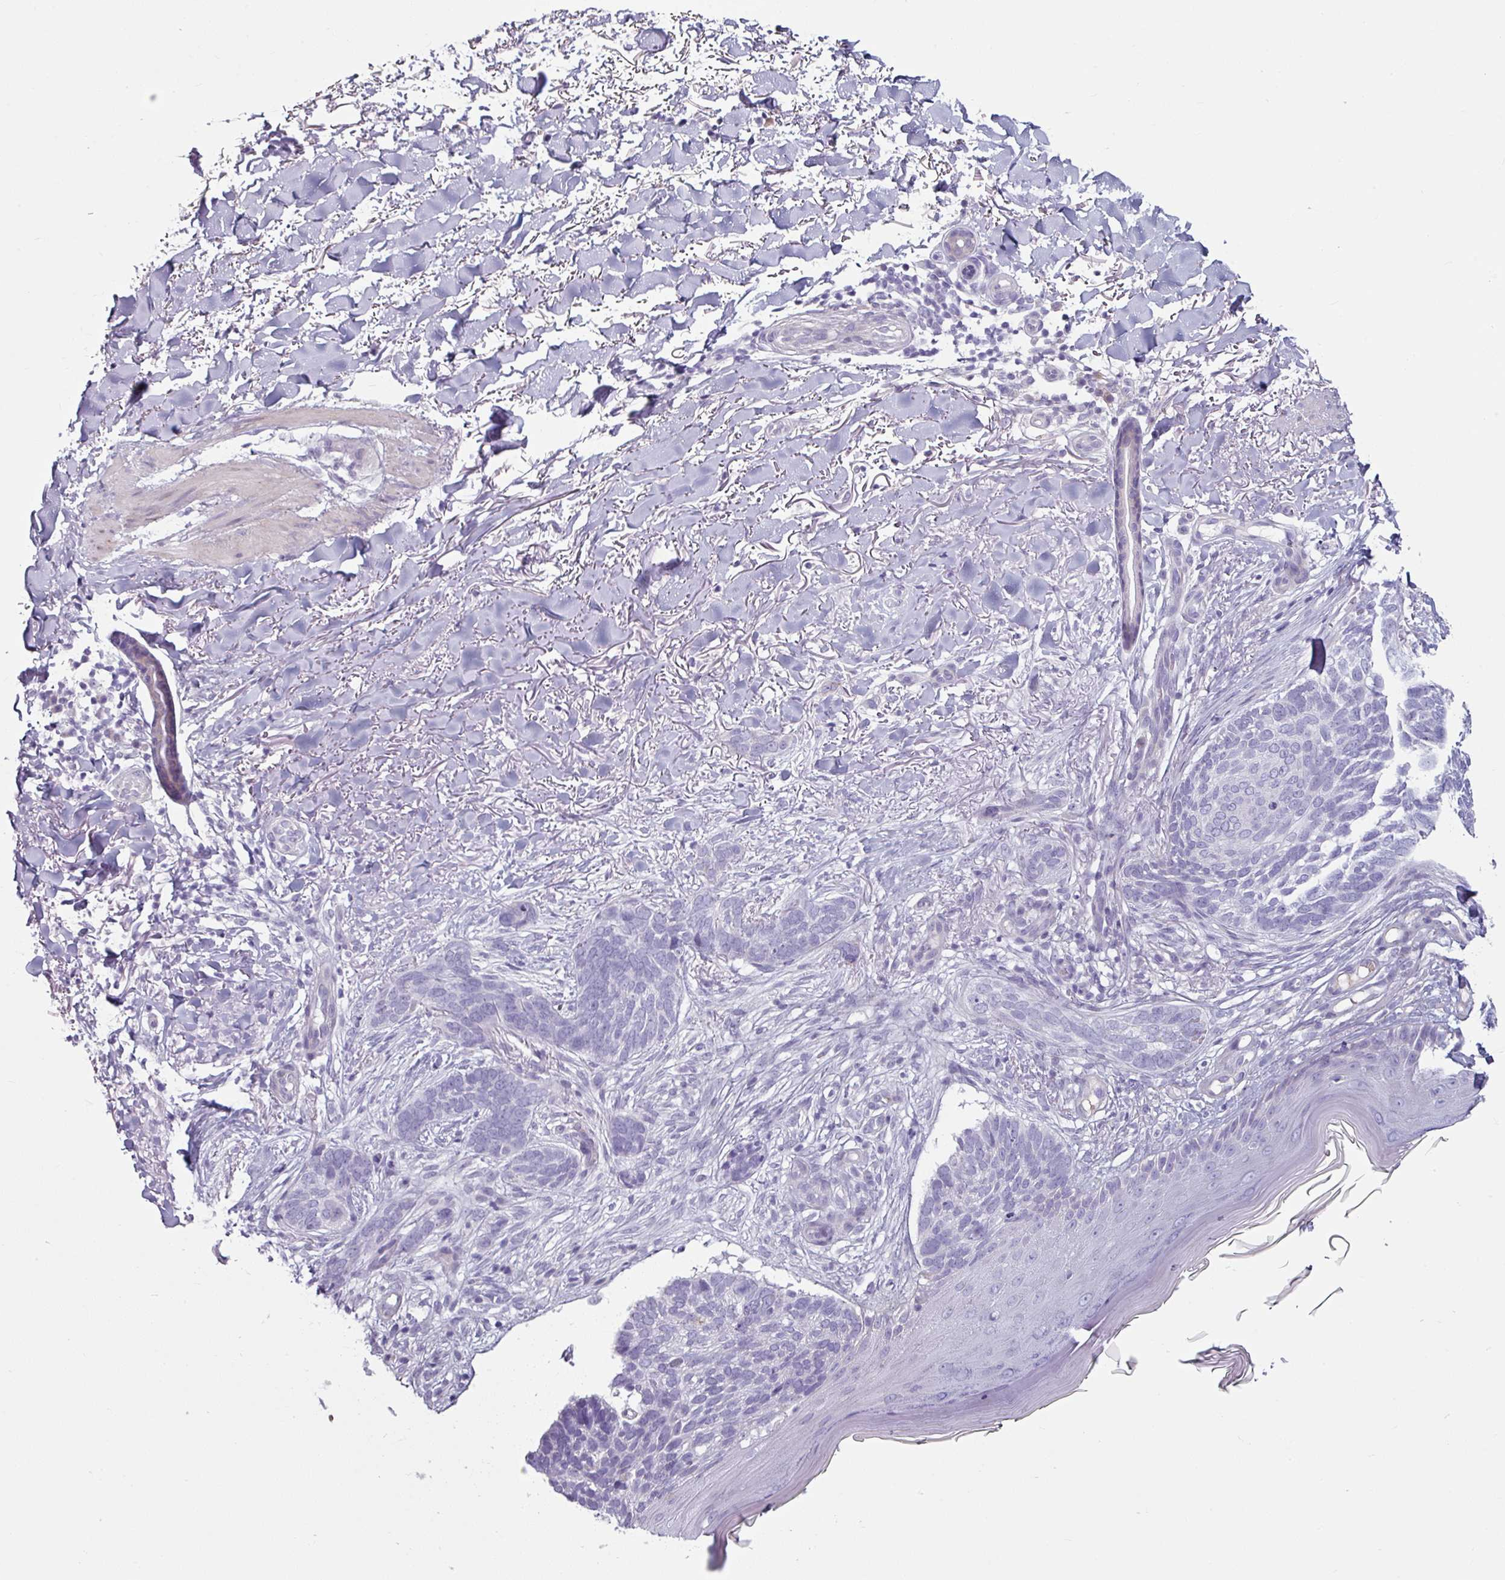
{"staining": {"intensity": "negative", "quantity": "none", "location": "none"}, "tissue": "skin cancer", "cell_type": "Tumor cells", "image_type": "cancer", "snomed": [{"axis": "morphology", "description": "Normal tissue, NOS"}, {"axis": "morphology", "description": "Basal cell carcinoma"}, {"axis": "topography", "description": "Skin"}], "caption": "There is no significant staining in tumor cells of skin basal cell carcinoma.", "gene": "CLCA1", "patient": {"sex": "female", "age": 67}}